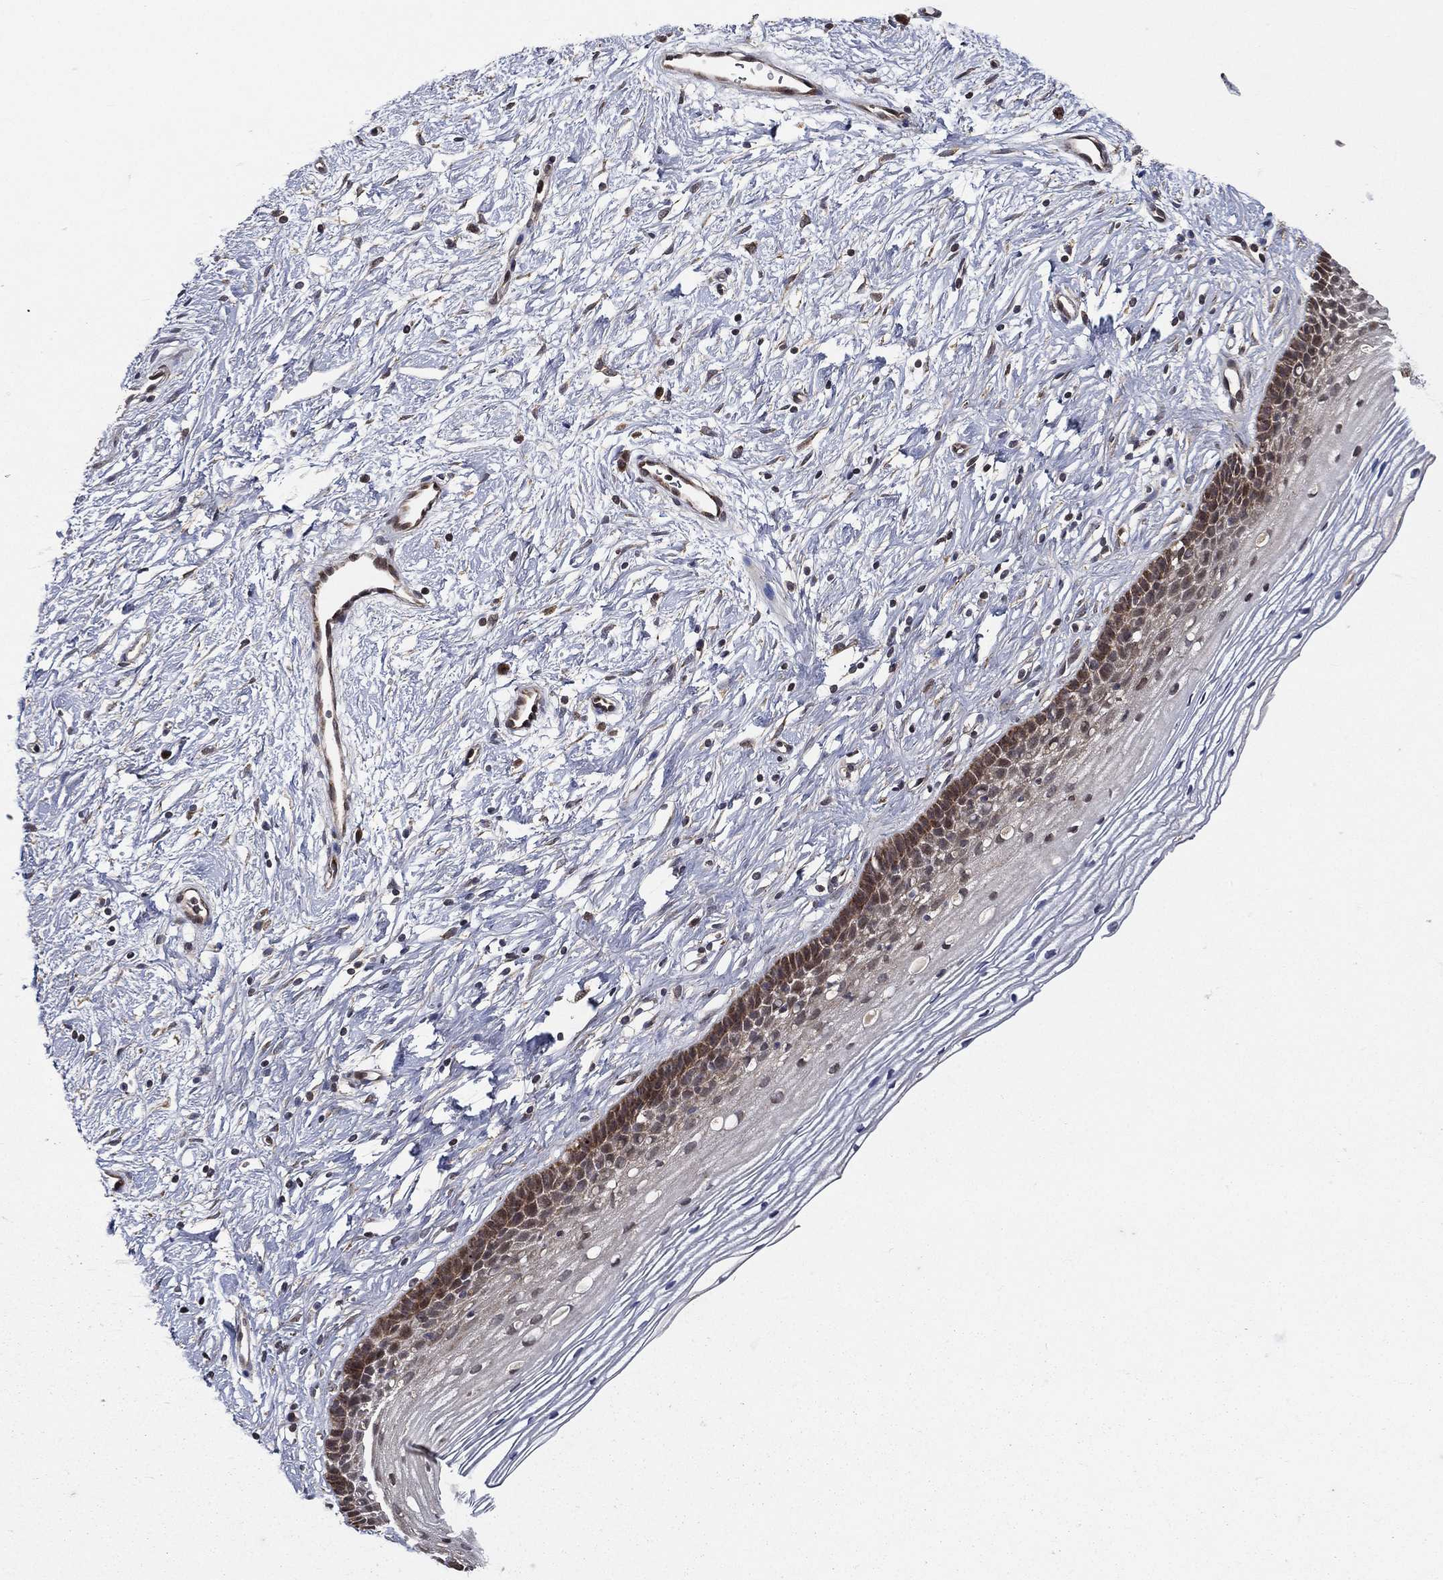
{"staining": {"intensity": "negative", "quantity": "none", "location": "none"}, "tissue": "cervix", "cell_type": "Glandular cells", "image_type": "normal", "snomed": [{"axis": "morphology", "description": "Normal tissue, NOS"}, {"axis": "topography", "description": "Cervix"}], "caption": "High power microscopy photomicrograph of an immunohistochemistry image of benign cervix, revealing no significant expression in glandular cells.", "gene": "RAB11FIP4", "patient": {"sex": "female", "age": 39}}